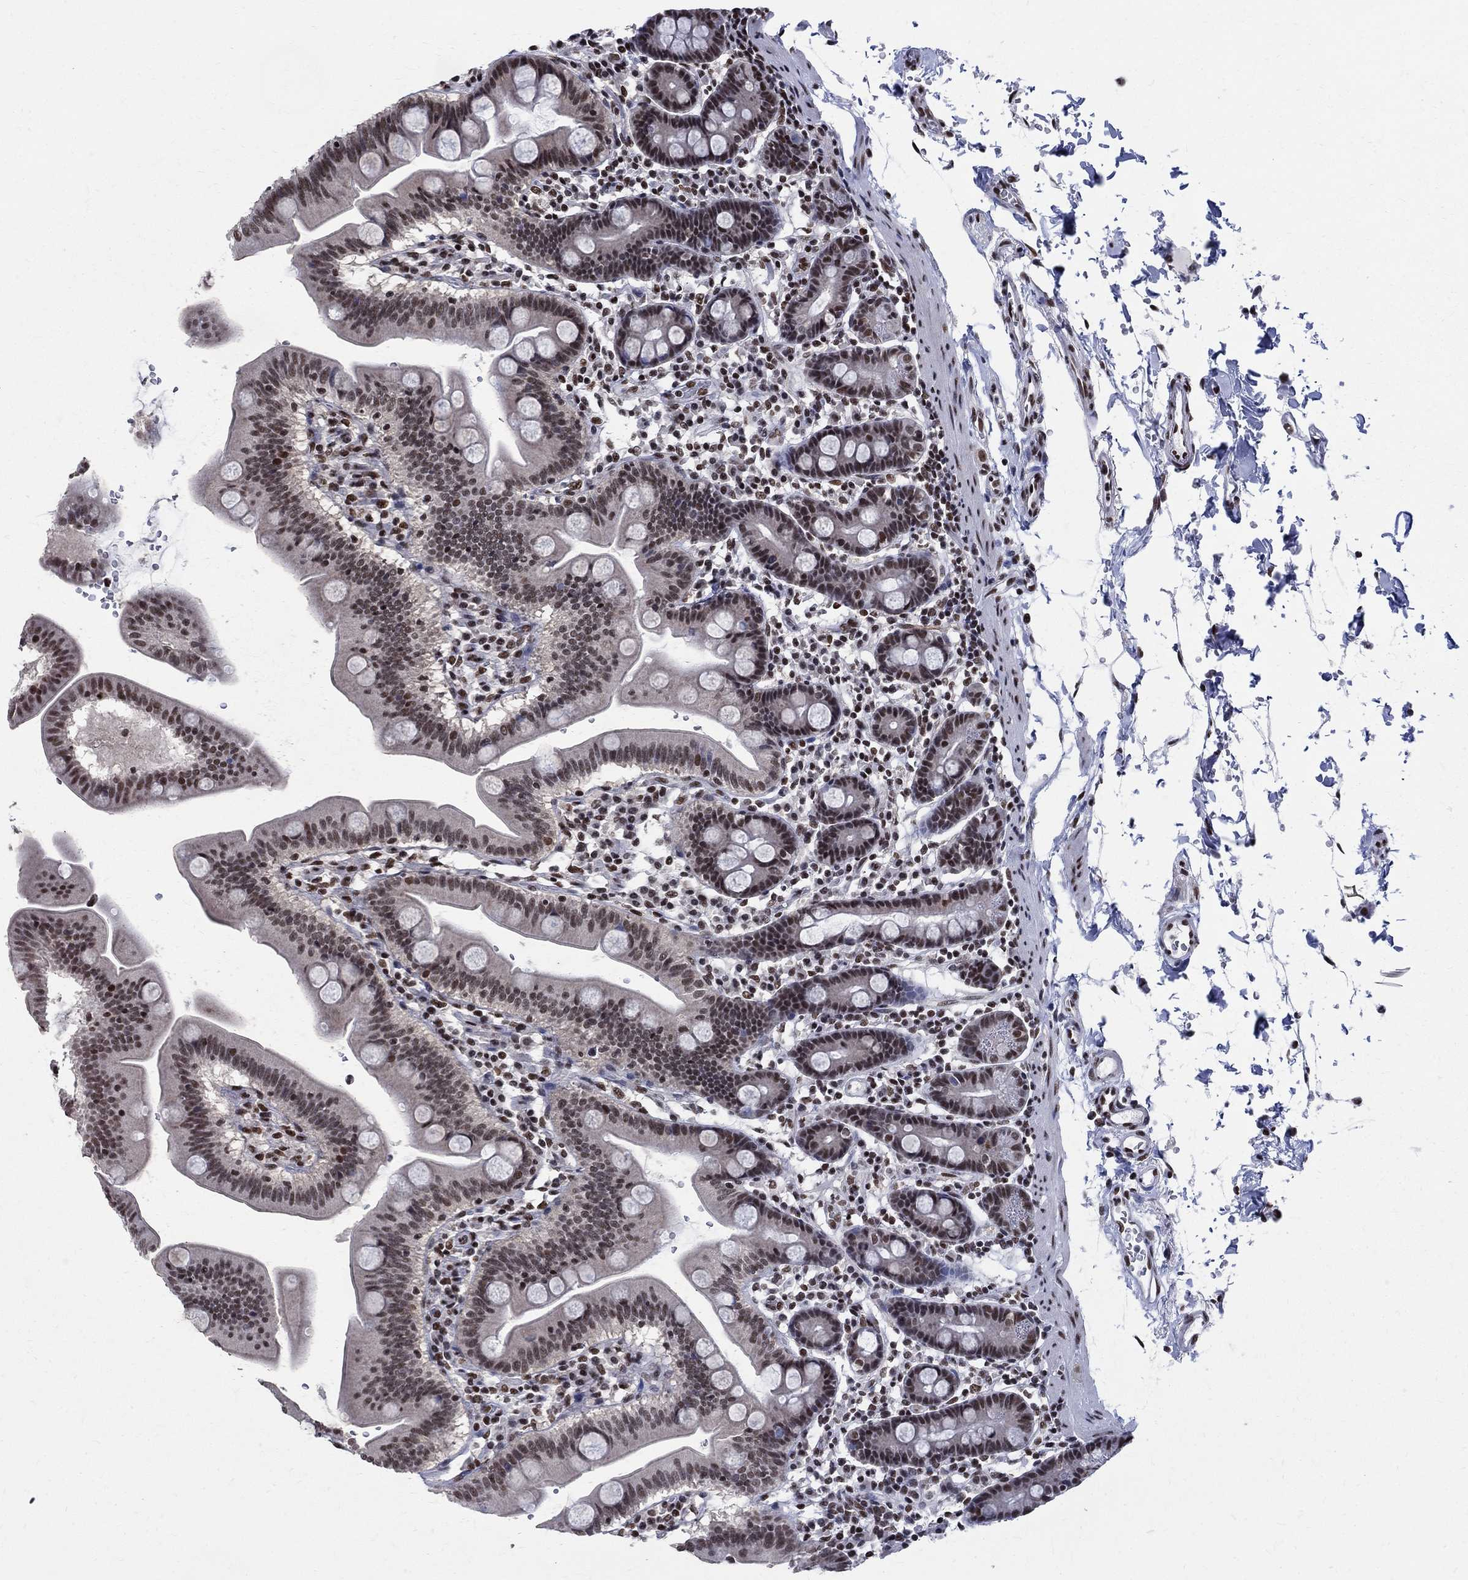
{"staining": {"intensity": "strong", "quantity": "<25%", "location": "nuclear"}, "tissue": "duodenum", "cell_type": "Glandular cells", "image_type": "normal", "snomed": [{"axis": "morphology", "description": "Normal tissue, NOS"}, {"axis": "topography", "description": "Duodenum"}], "caption": "An immunohistochemistry (IHC) image of normal tissue is shown. Protein staining in brown labels strong nuclear positivity in duodenum within glandular cells.", "gene": "FBXO16", "patient": {"sex": "male", "age": 59}}